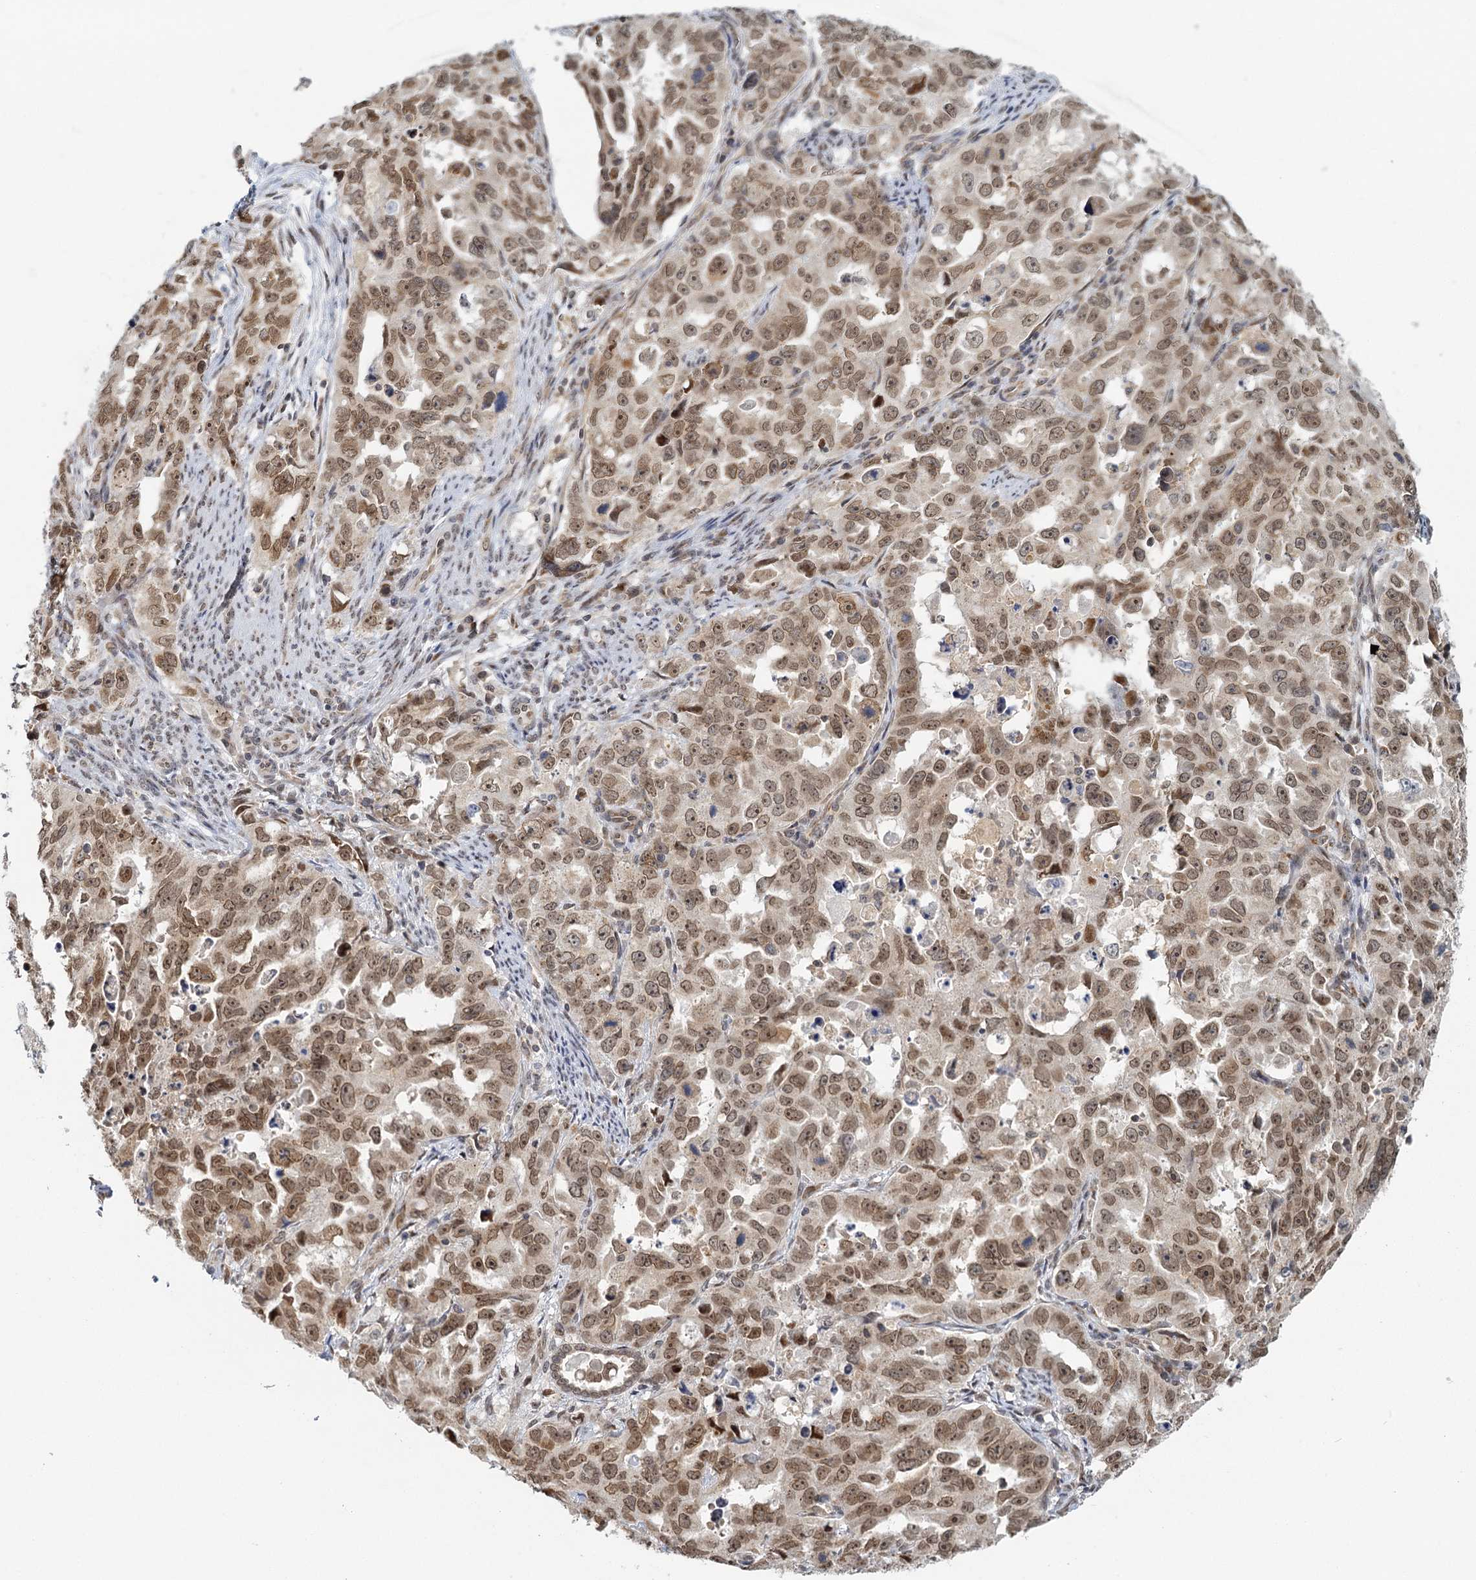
{"staining": {"intensity": "moderate", "quantity": ">75%", "location": "cytoplasmic/membranous,nuclear"}, "tissue": "endometrial cancer", "cell_type": "Tumor cells", "image_type": "cancer", "snomed": [{"axis": "morphology", "description": "Adenocarcinoma, NOS"}, {"axis": "topography", "description": "Endometrium"}], "caption": "The image shows staining of adenocarcinoma (endometrial), revealing moderate cytoplasmic/membranous and nuclear protein positivity (brown color) within tumor cells.", "gene": "TREX1", "patient": {"sex": "female", "age": 65}}